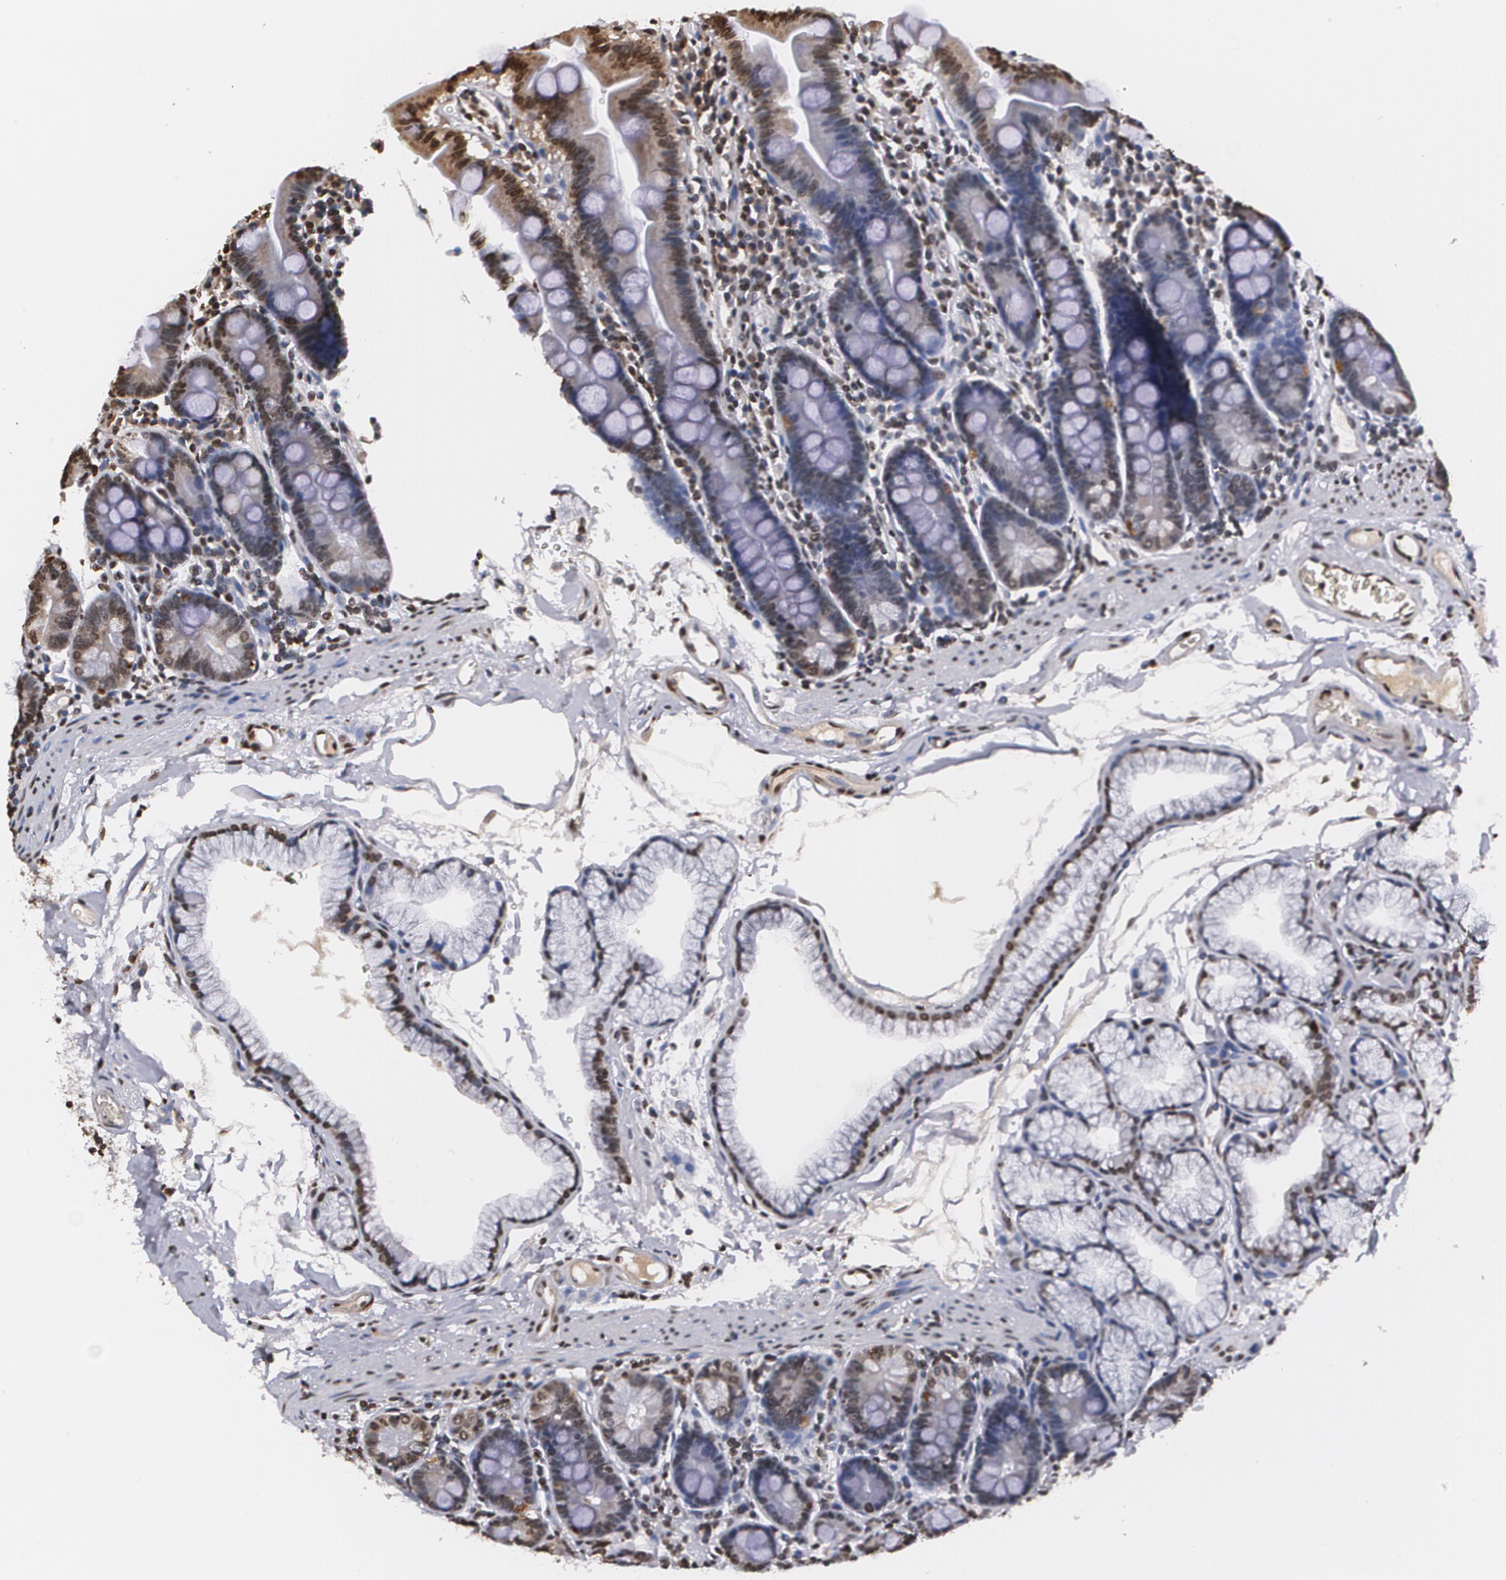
{"staining": {"intensity": "moderate", "quantity": "25%-75%", "location": "cytoplasmic/membranous,nuclear"}, "tissue": "duodenum", "cell_type": "Glandular cells", "image_type": "normal", "snomed": [{"axis": "morphology", "description": "Normal tissue, NOS"}, {"axis": "topography", "description": "Duodenum"}], "caption": "Immunohistochemical staining of normal human duodenum displays moderate cytoplasmic/membranous,nuclear protein positivity in about 25%-75% of glandular cells. (DAB IHC with brightfield microscopy, high magnification).", "gene": "MVP", "patient": {"sex": "male", "age": 50}}